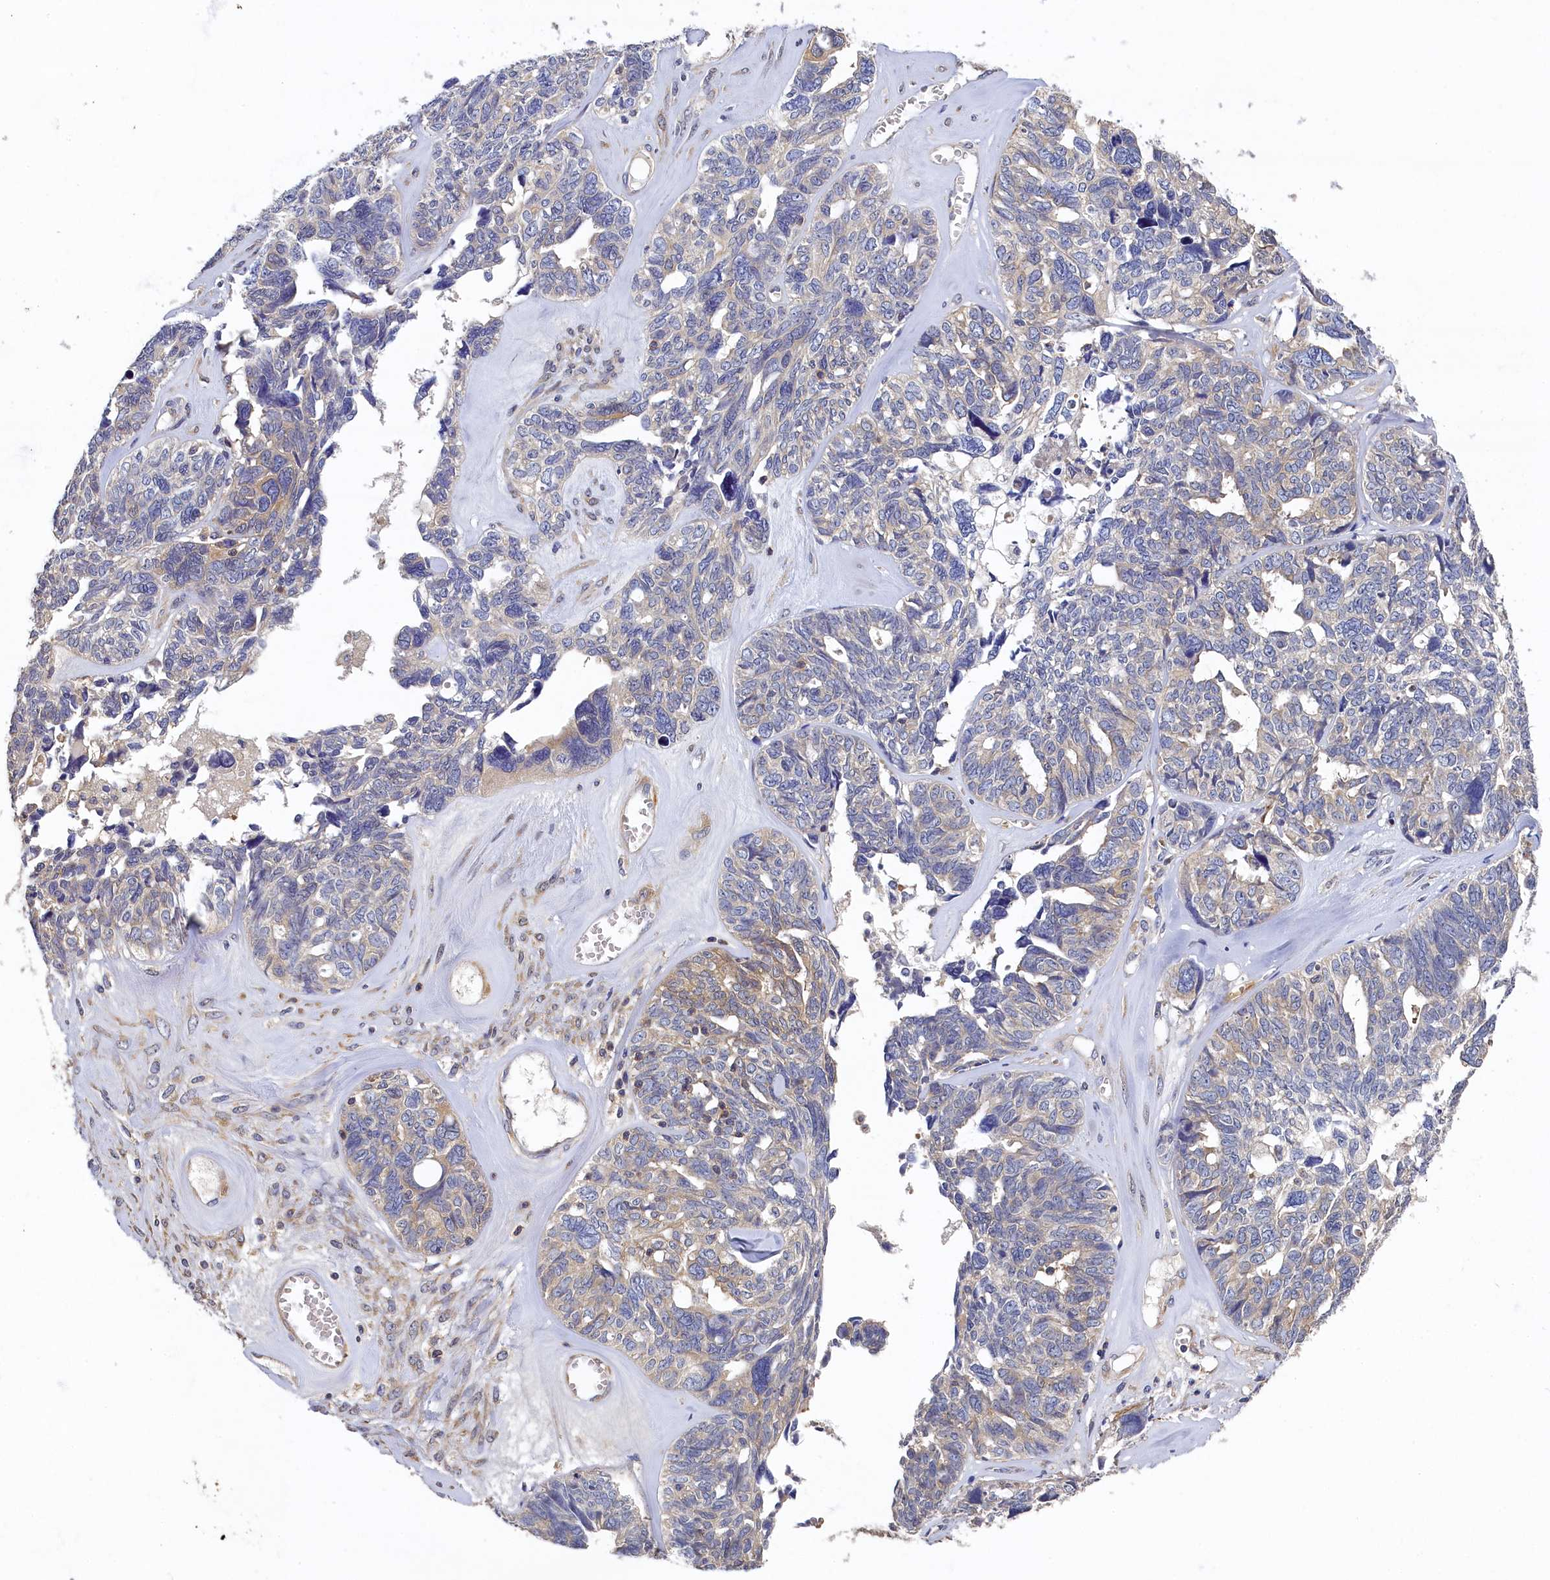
{"staining": {"intensity": "negative", "quantity": "none", "location": "none"}, "tissue": "ovarian cancer", "cell_type": "Tumor cells", "image_type": "cancer", "snomed": [{"axis": "morphology", "description": "Cystadenocarcinoma, serous, NOS"}, {"axis": "topography", "description": "Ovary"}], "caption": "A high-resolution photomicrograph shows immunohistochemistry (IHC) staining of ovarian cancer, which displays no significant expression in tumor cells.", "gene": "TBCB", "patient": {"sex": "female", "age": 79}}